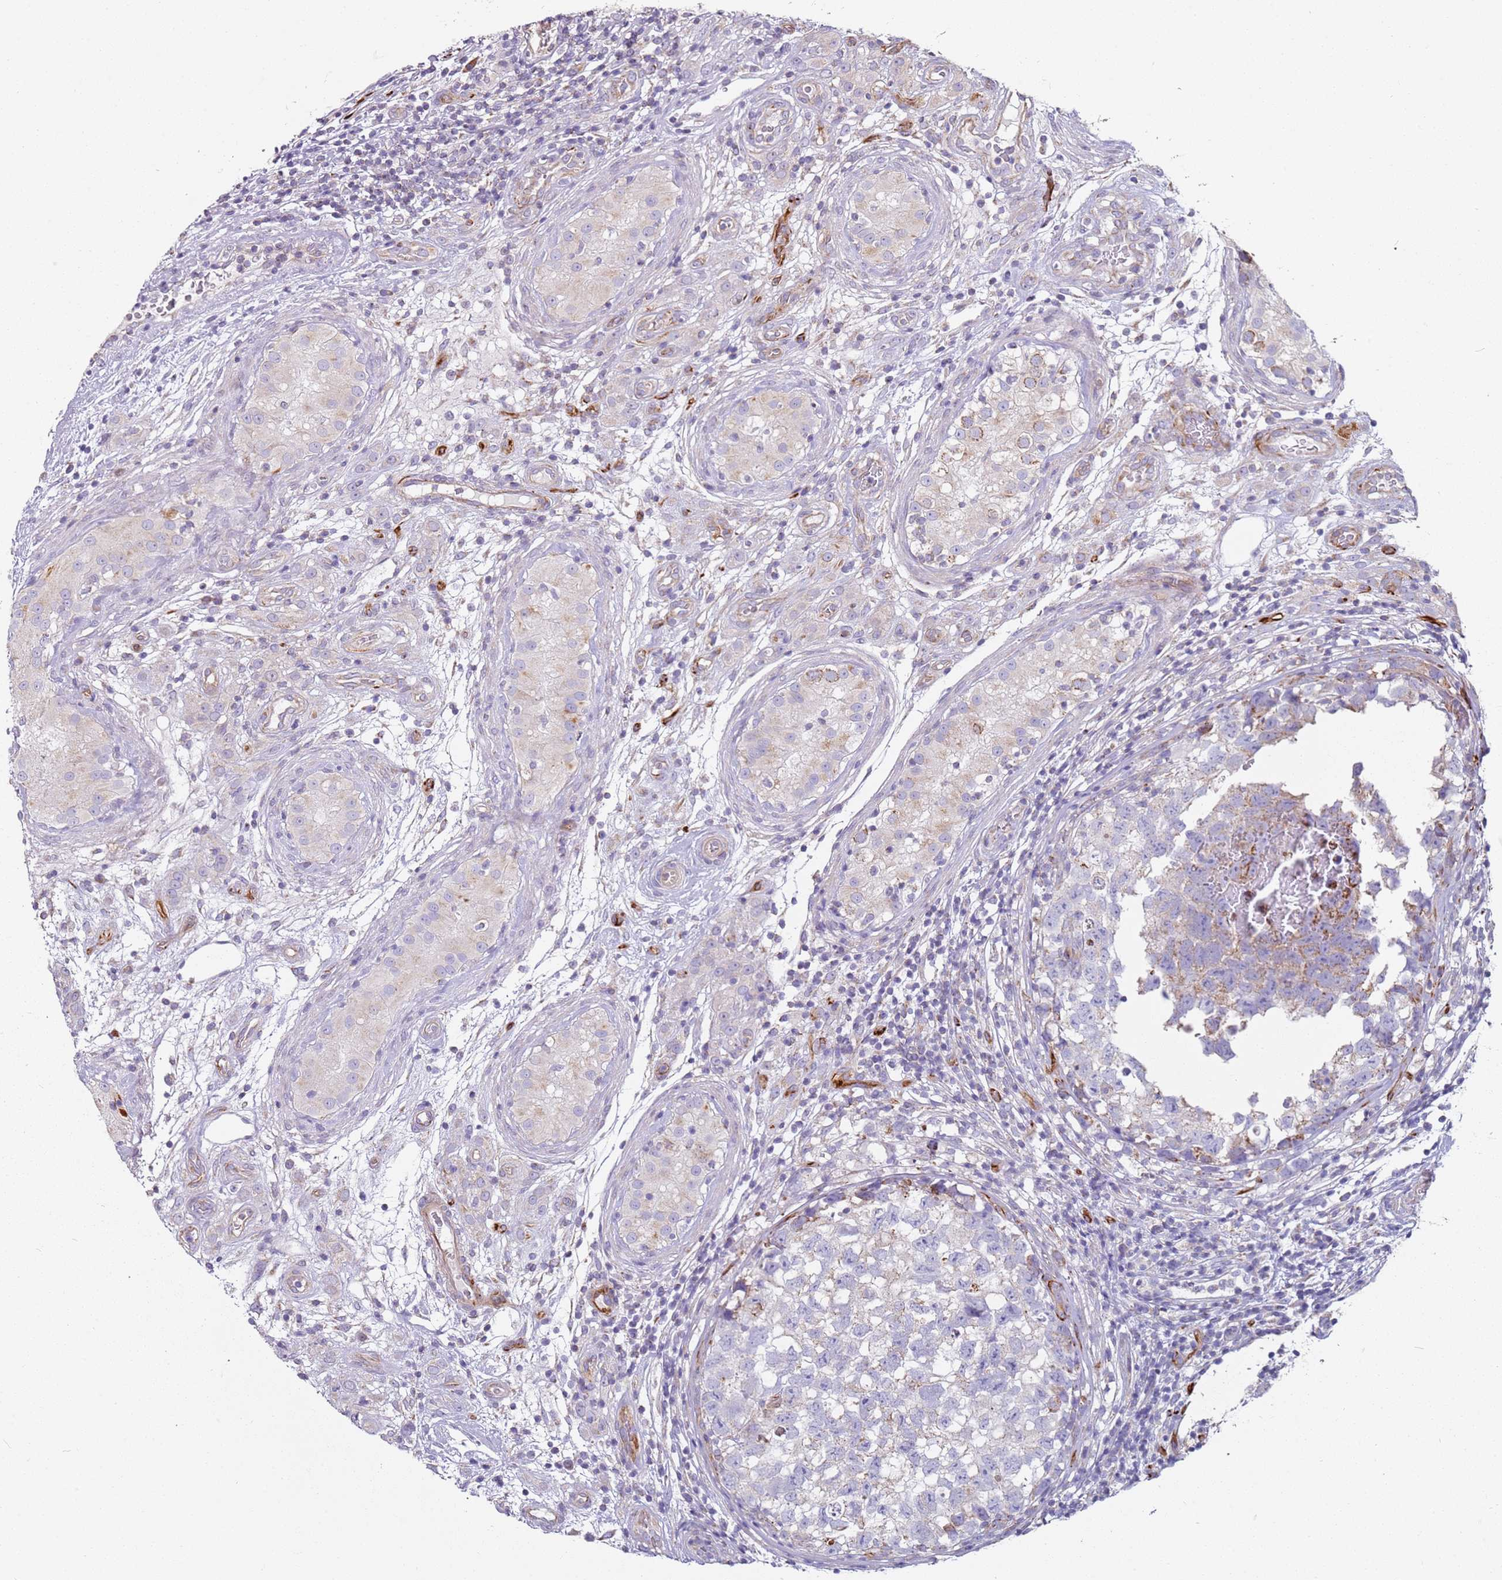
{"staining": {"intensity": "moderate", "quantity": "25%-75%", "location": "cytoplasmic/membranous"}, "tissue": "testis cancer", "cell_type": "Tumor cells", "image_type": "cancer", "snomed": [{"axis": "morphology", "description": "Seminoma, NOS"}, {"axis": "morphology", "description": "Carcinoma, Embryonal, NOS"}, {"axis": "topography", "description": "Testis"}], "caption": "Moderate cytoplasmic/membranous expression is appreciated in about 25%-75% of tumor cells in embryonal carcinoma (testis). (IHC, brightfield microscopy, high magnification).", "gene": "ALS2", "patient": {"sex": "male", "age": 29}}